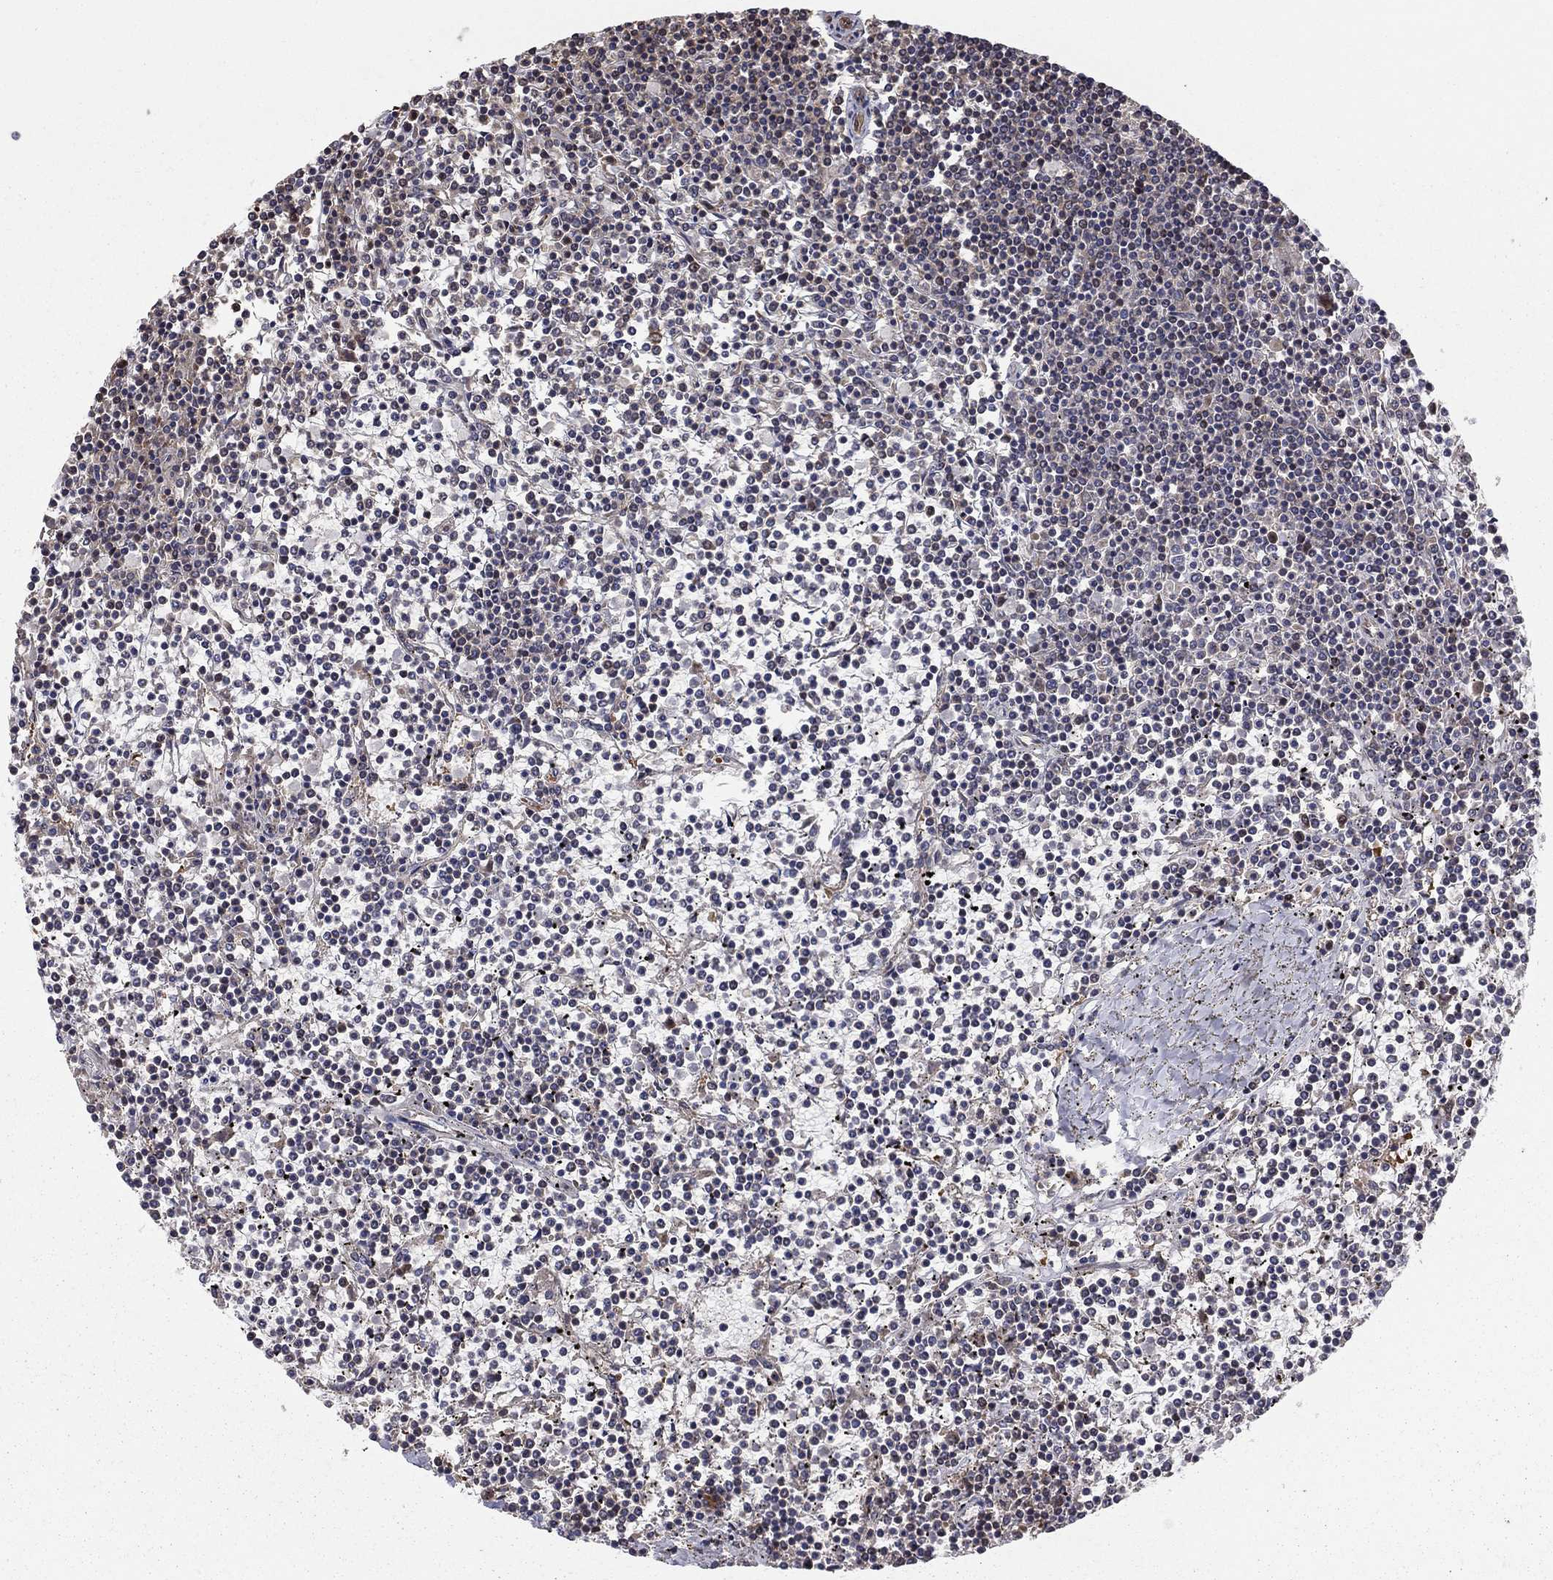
{"staining": {"intensity": "negative", "quantity": "none", "location": "none"}, "tissue": "lymphoma", "cell_type": "Tumor cells", "image_type": "cancer", "snomed": [{"axis": "morphology", "description": "Malignant lymphoma, non-Hodgkin's type, Low grade"}, {"axis": "topography", "description": "Spleen"}], "caption": "DAB (3,3'-diaminobenzidine) immunohistochemical staining of malignant lymphoma, non-Hodgkin's type (low-grade) shows no significant staining in tumor cells. (DAB immunohistochemistry with hematoxylin counter stain).", "gene": "BABAM2", "patient": {"sex": "female", "age": 19}}